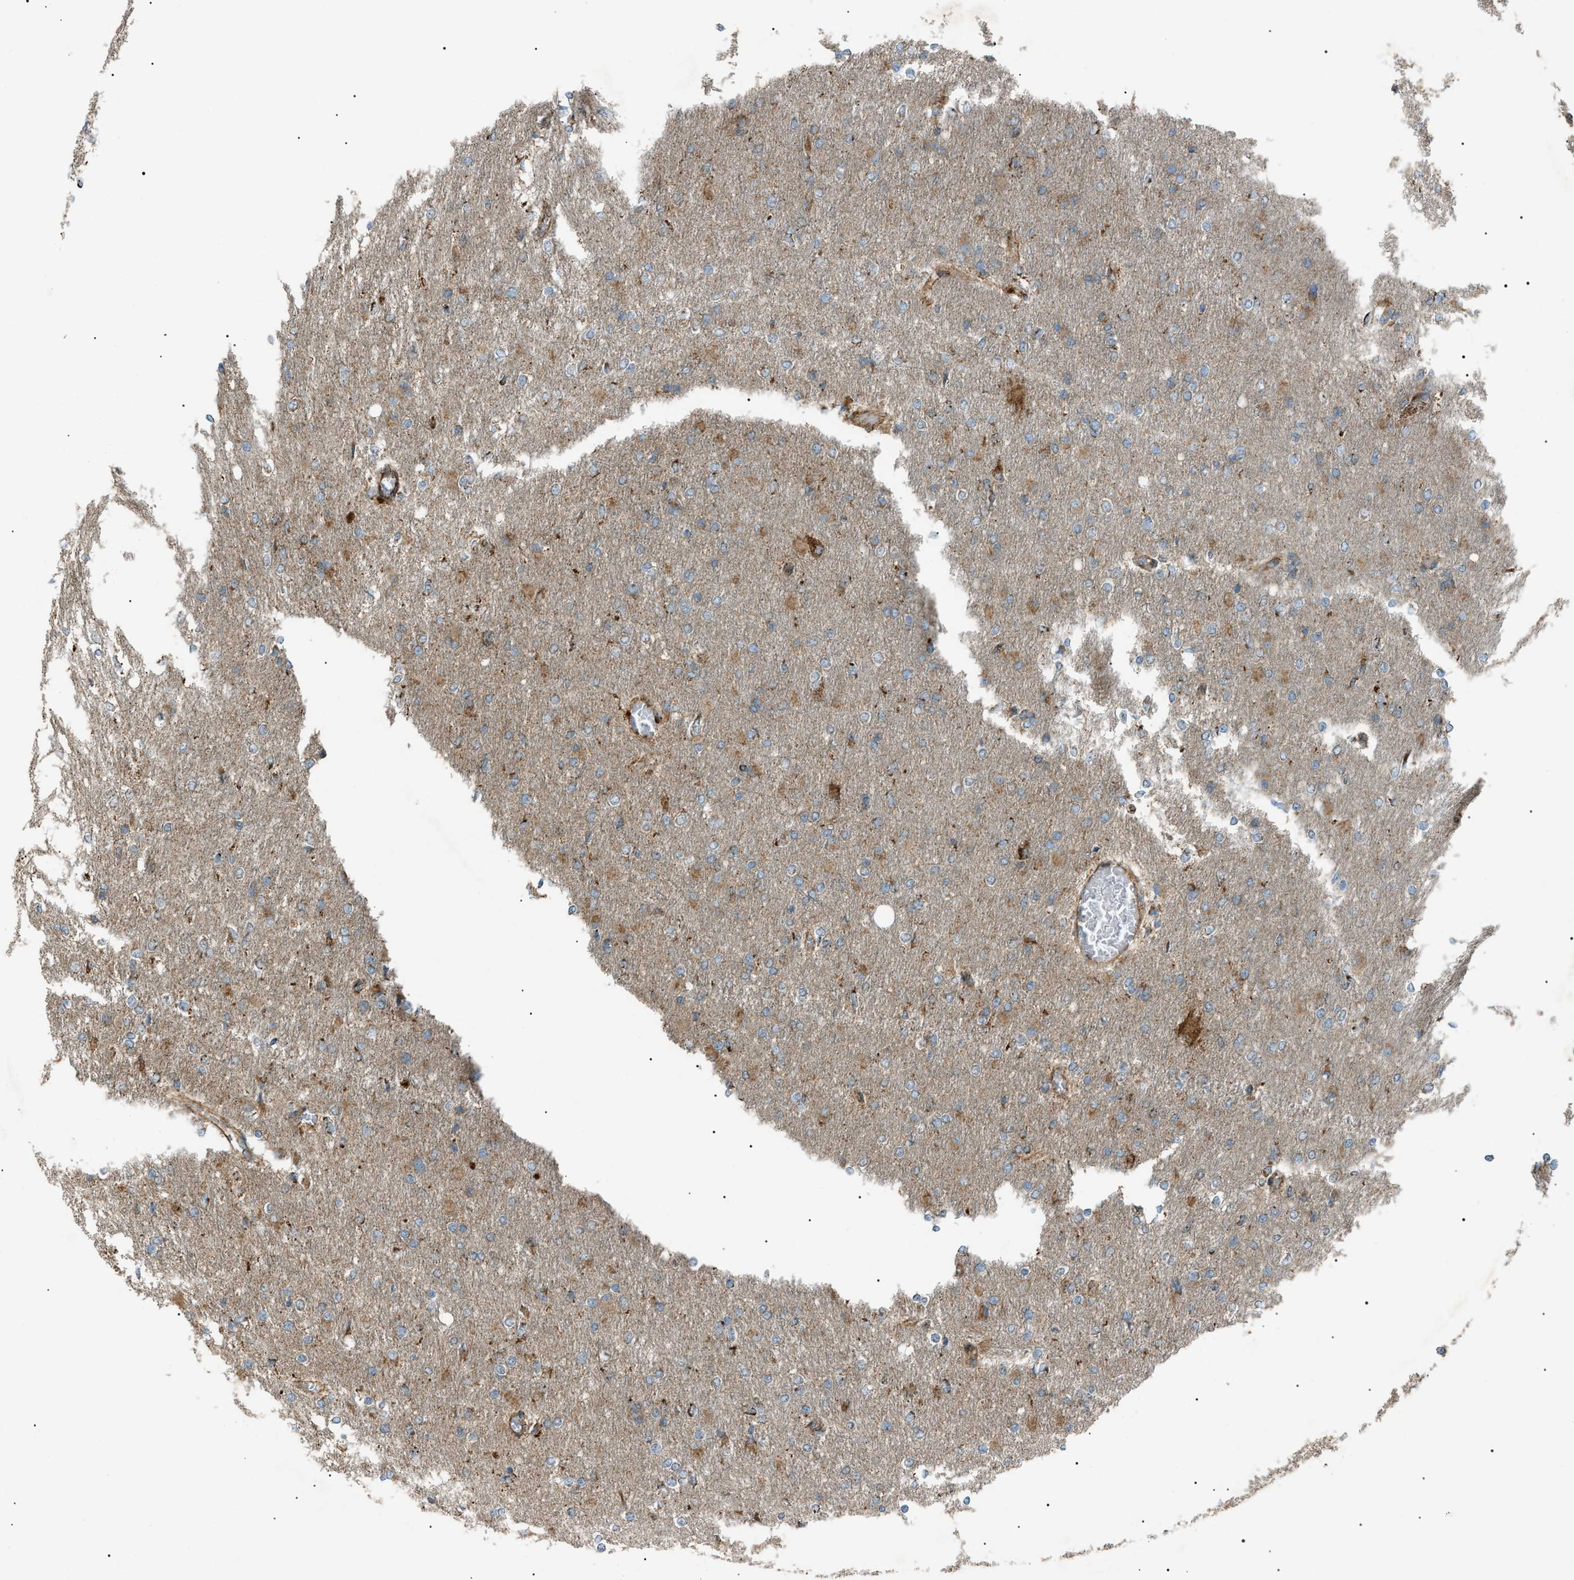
{"staining": {"intensity": "moderate", "quantity": "25%-75%", "location": "cytoplasmic/membranous"}, "tissue": "glioma", "cell_type": "Tumor cells", "image_type": "cancer", "snomed": [{"axis": "morphology", "description": "Glioma, malignant, High grade"}, {"axis": "topography", "description": "Cerebral cortex"}], "caption": "Immunohistochemical staining of malignant high-grade glioma reveals moderate cytoplasmic/membranous protein expression in approximately 25%-75% of tumor cells.", "gene": "C1GALT1C1", "patient": {"sex": "female", "age": 36}}